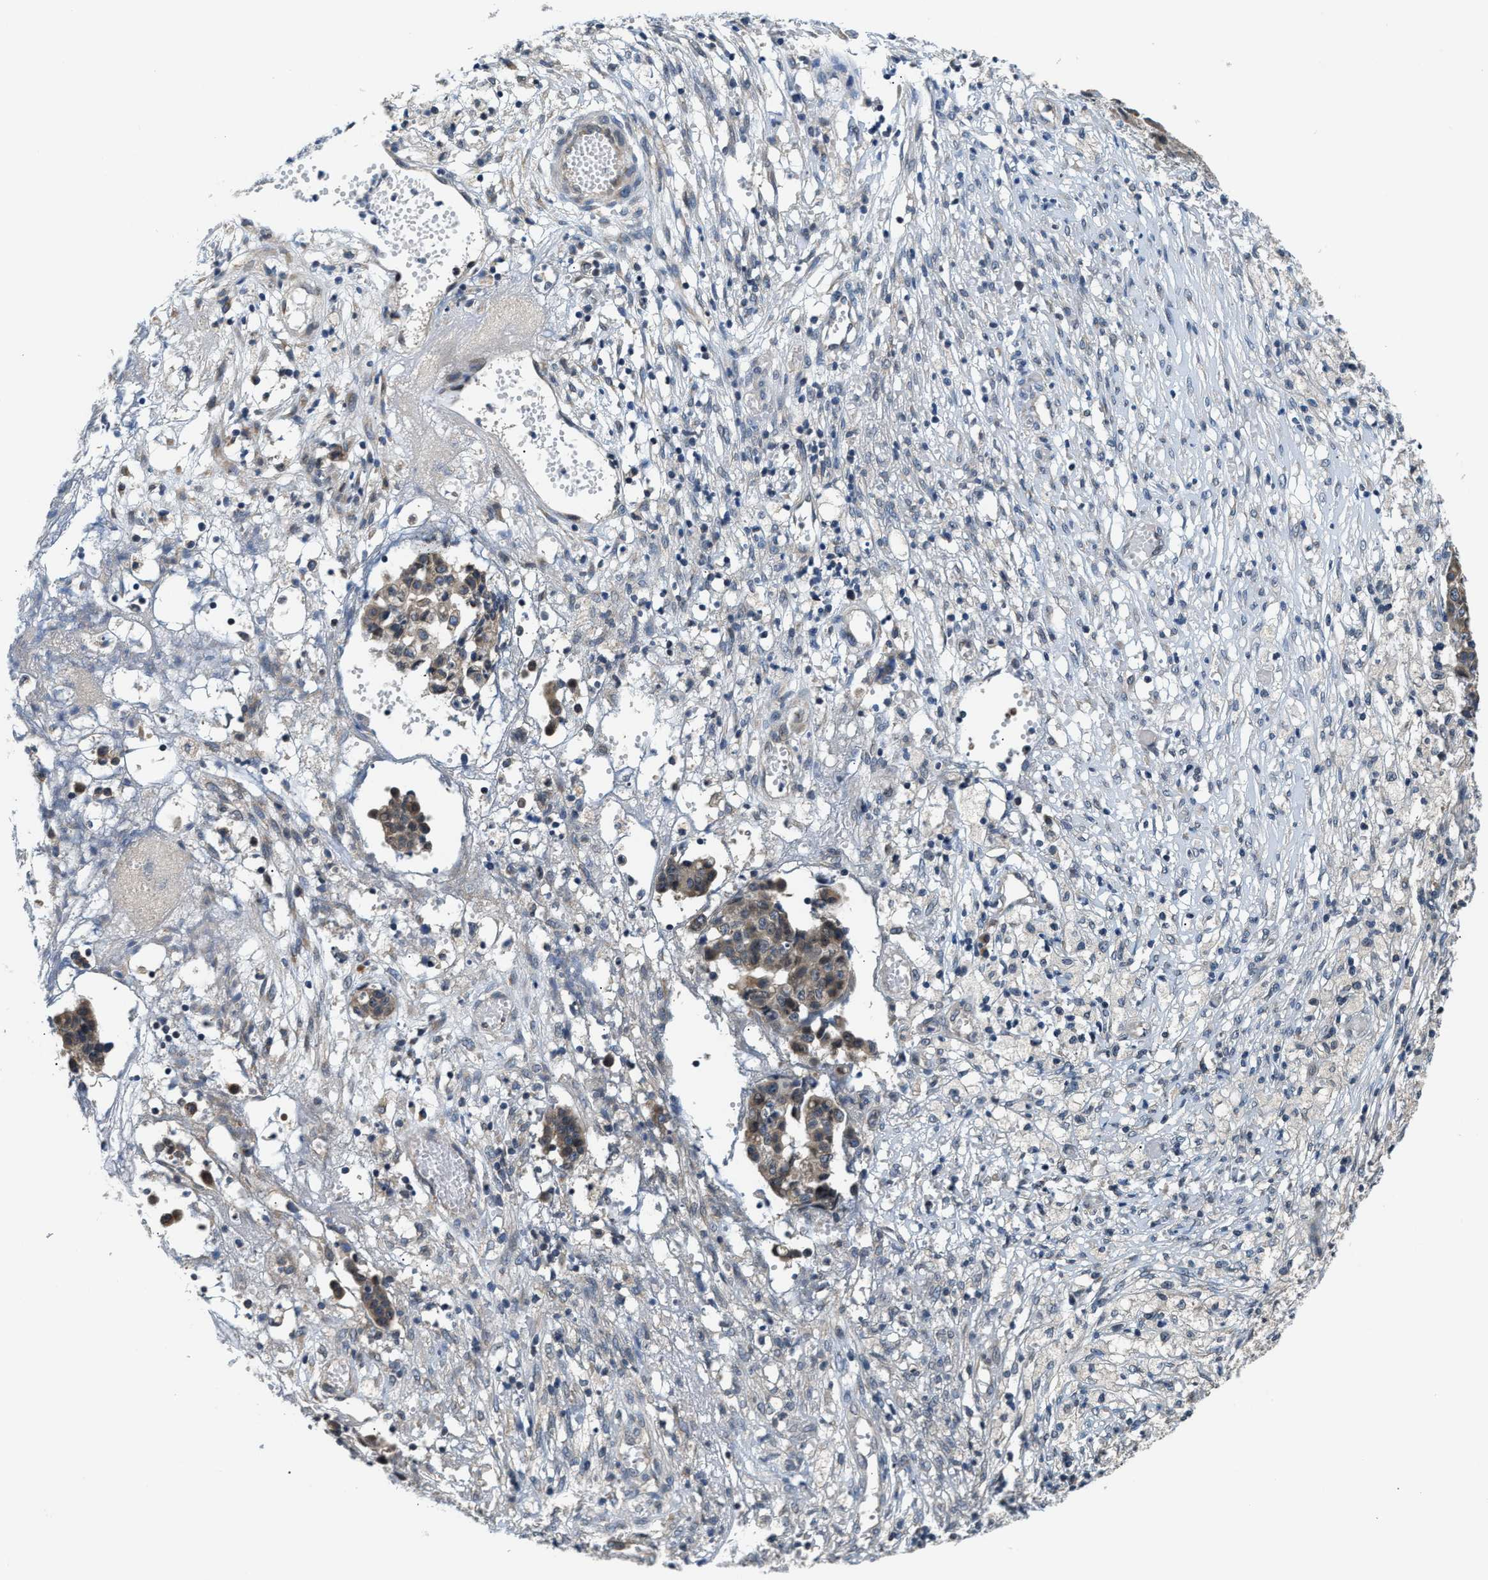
{"staining": {"intensity": "weak", "quantity": ">75%", "location": "cytoplasmic/membranous"}, "tissue": "ovarian cancer", "cell_type": "Tumor cells", "image_type": "cancer", "snomed": [{"axis": "morphology", "description": "Carcinoma, endometroid"}, {"axis": "topography", "description": "Ovary"}], "caption": "Endometroid carcinoma (ovarian) stained for a protein reveals weak cytoplasmic/membranous positivity in tumor cells.", "gene": "RAB29", "patient": {"sex": "female", "age": 42}}